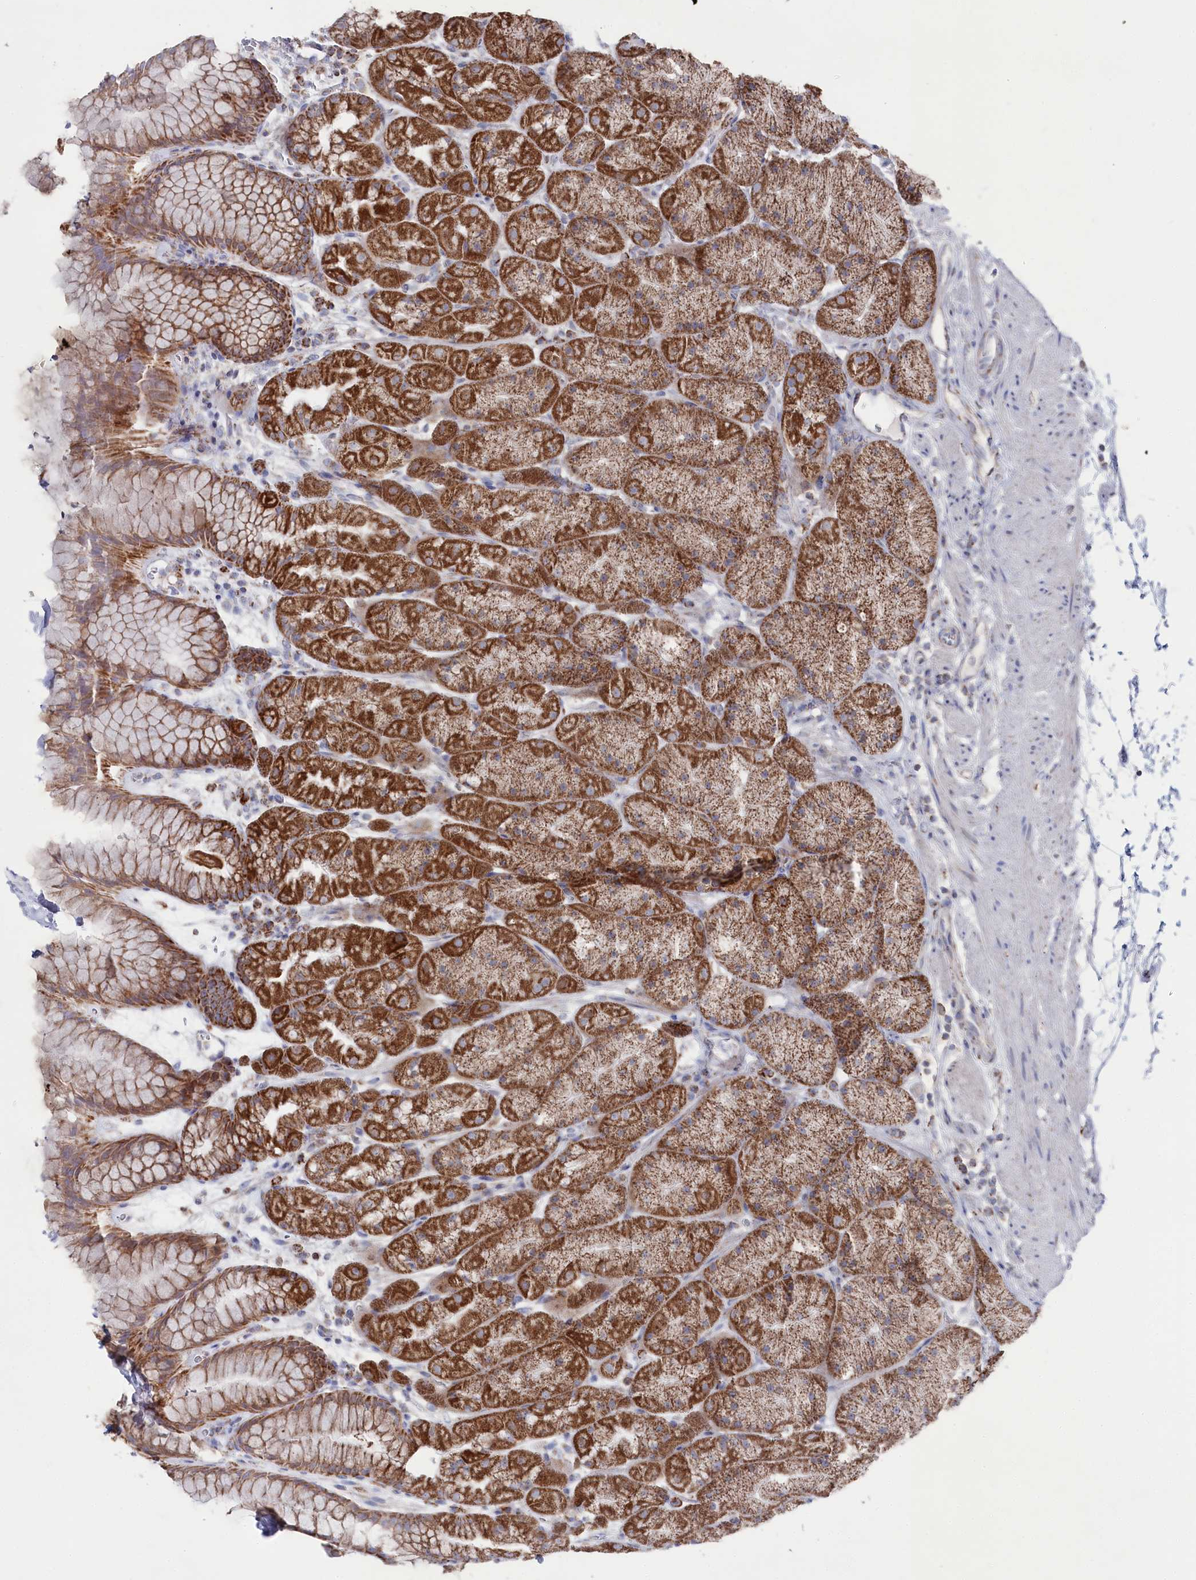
{"staining": {"intensity": "strong", "quantity": "25%-75%", "location": "cytoplasmic/membranous"}, "tissue": "stomach", "cell_type": "Glandular cells", "image_type": "normal", "snomed": [{"axis": "morphology", "description": "Normal tissue, NOS"}, {"axis": "topography", "description": "Stomach, upper"}, {"axis": "topography", "description": "Stomach, lower"}], "caption": "Immunohistochemical staining of normal stomach shows strong cytoplasmic/membranous protein staining in approximately 25%-75% of glandular cells.", "gene": "GLS2", "patient": {"sex": "male", "age": 67}}